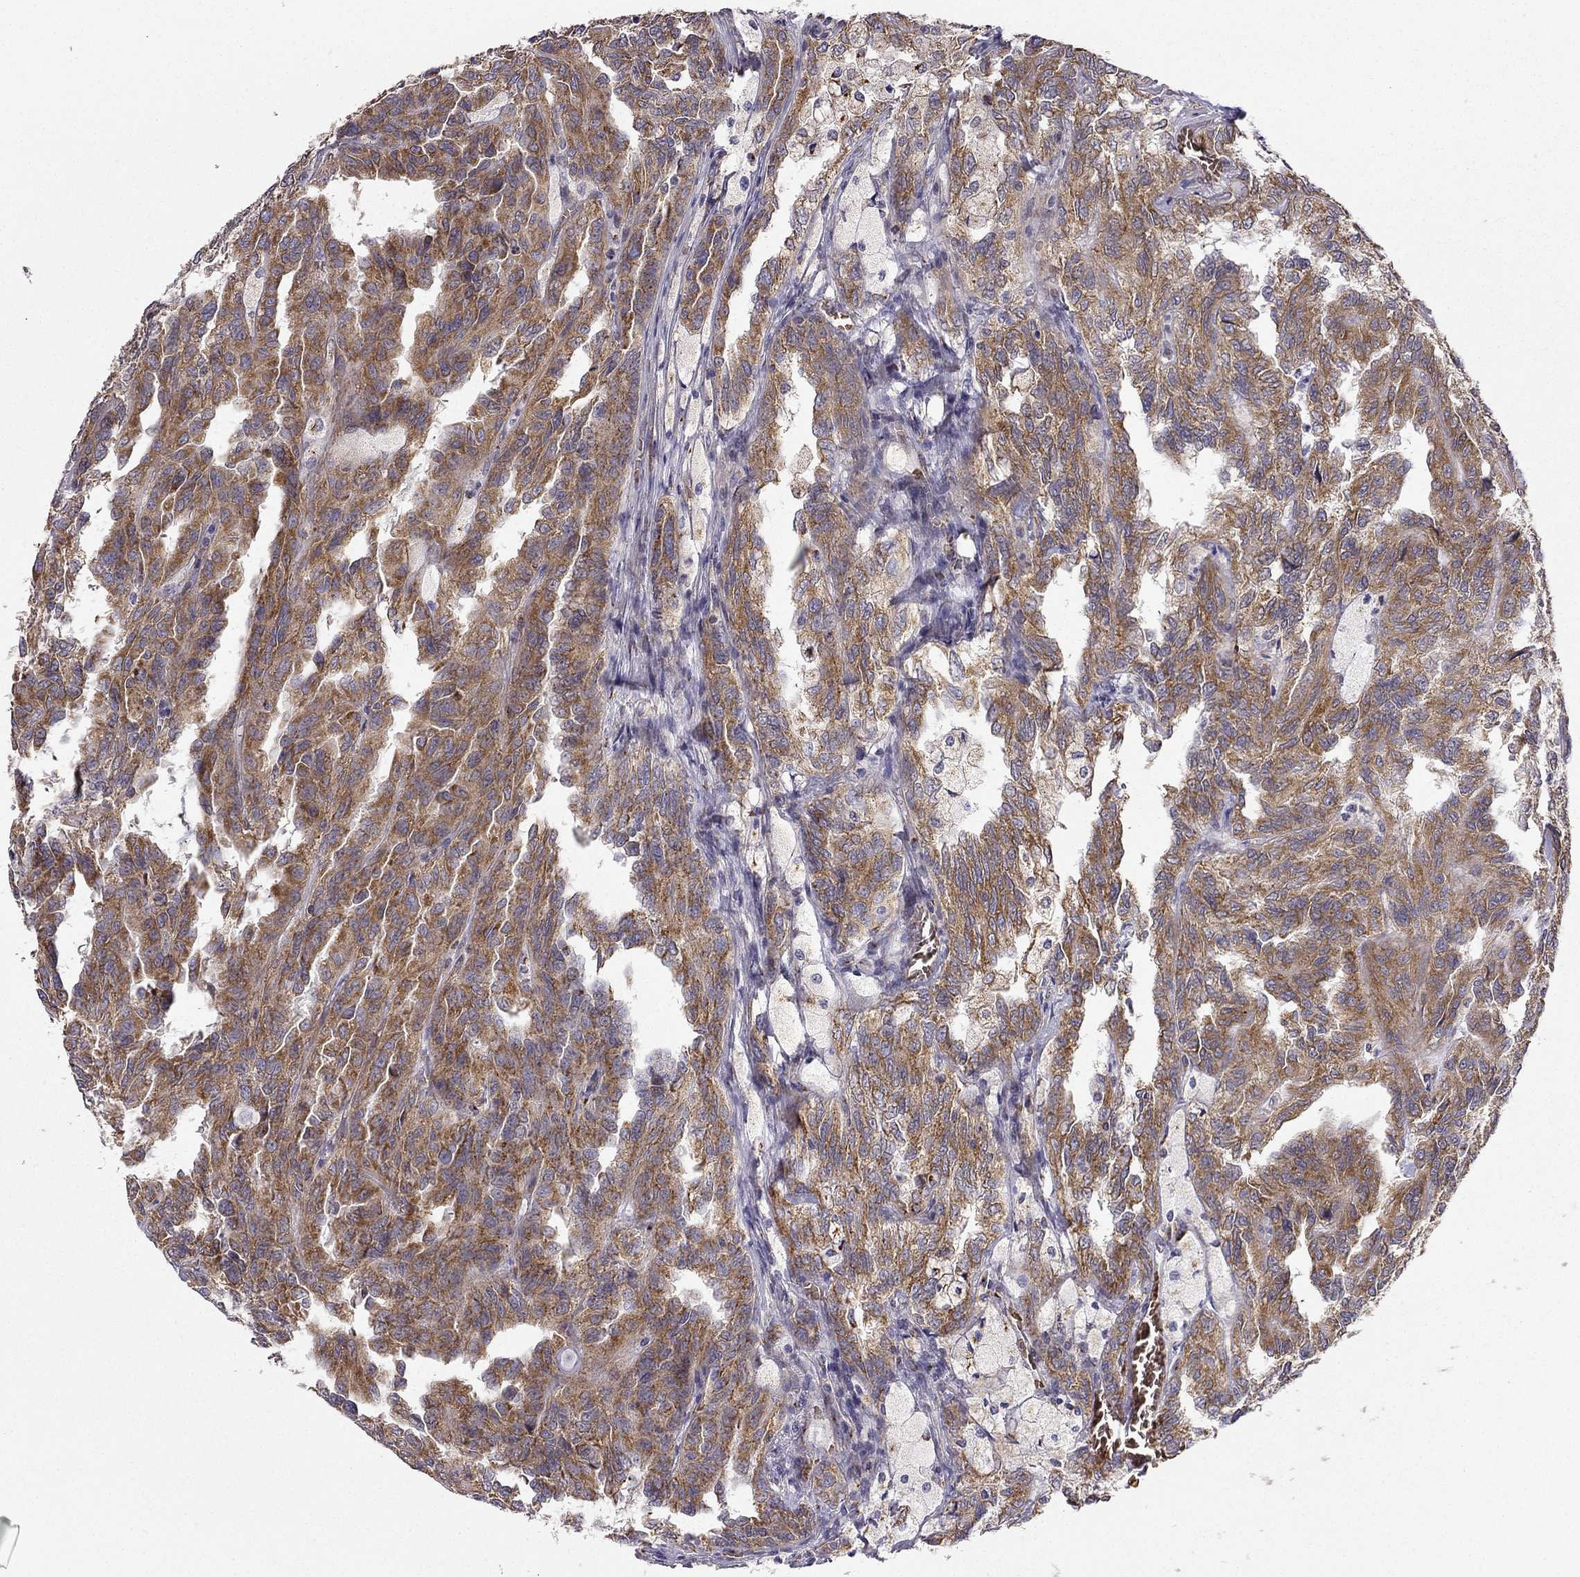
{"staining": {"intensity": "strong", "quantity": ">75%", "location": "cytoplasmic/membranous"}, "tissue": "renal cancer", "cell_type": "Tumor cells", "image_type": "cancer", "snomed": [{"axis": "morphology", "description": "Adenocarcinoma, NOS"}, {"axis": "topography", "description": "Kidney"}], "caption": "Brown immunohistochemical staining in renal adenocarcinoma displays strong cytoplasmic/membranous expression in about >75% of tumor cells.", "gene": "B4GALT7", "patient": {"sex": "male", "age": 79}}